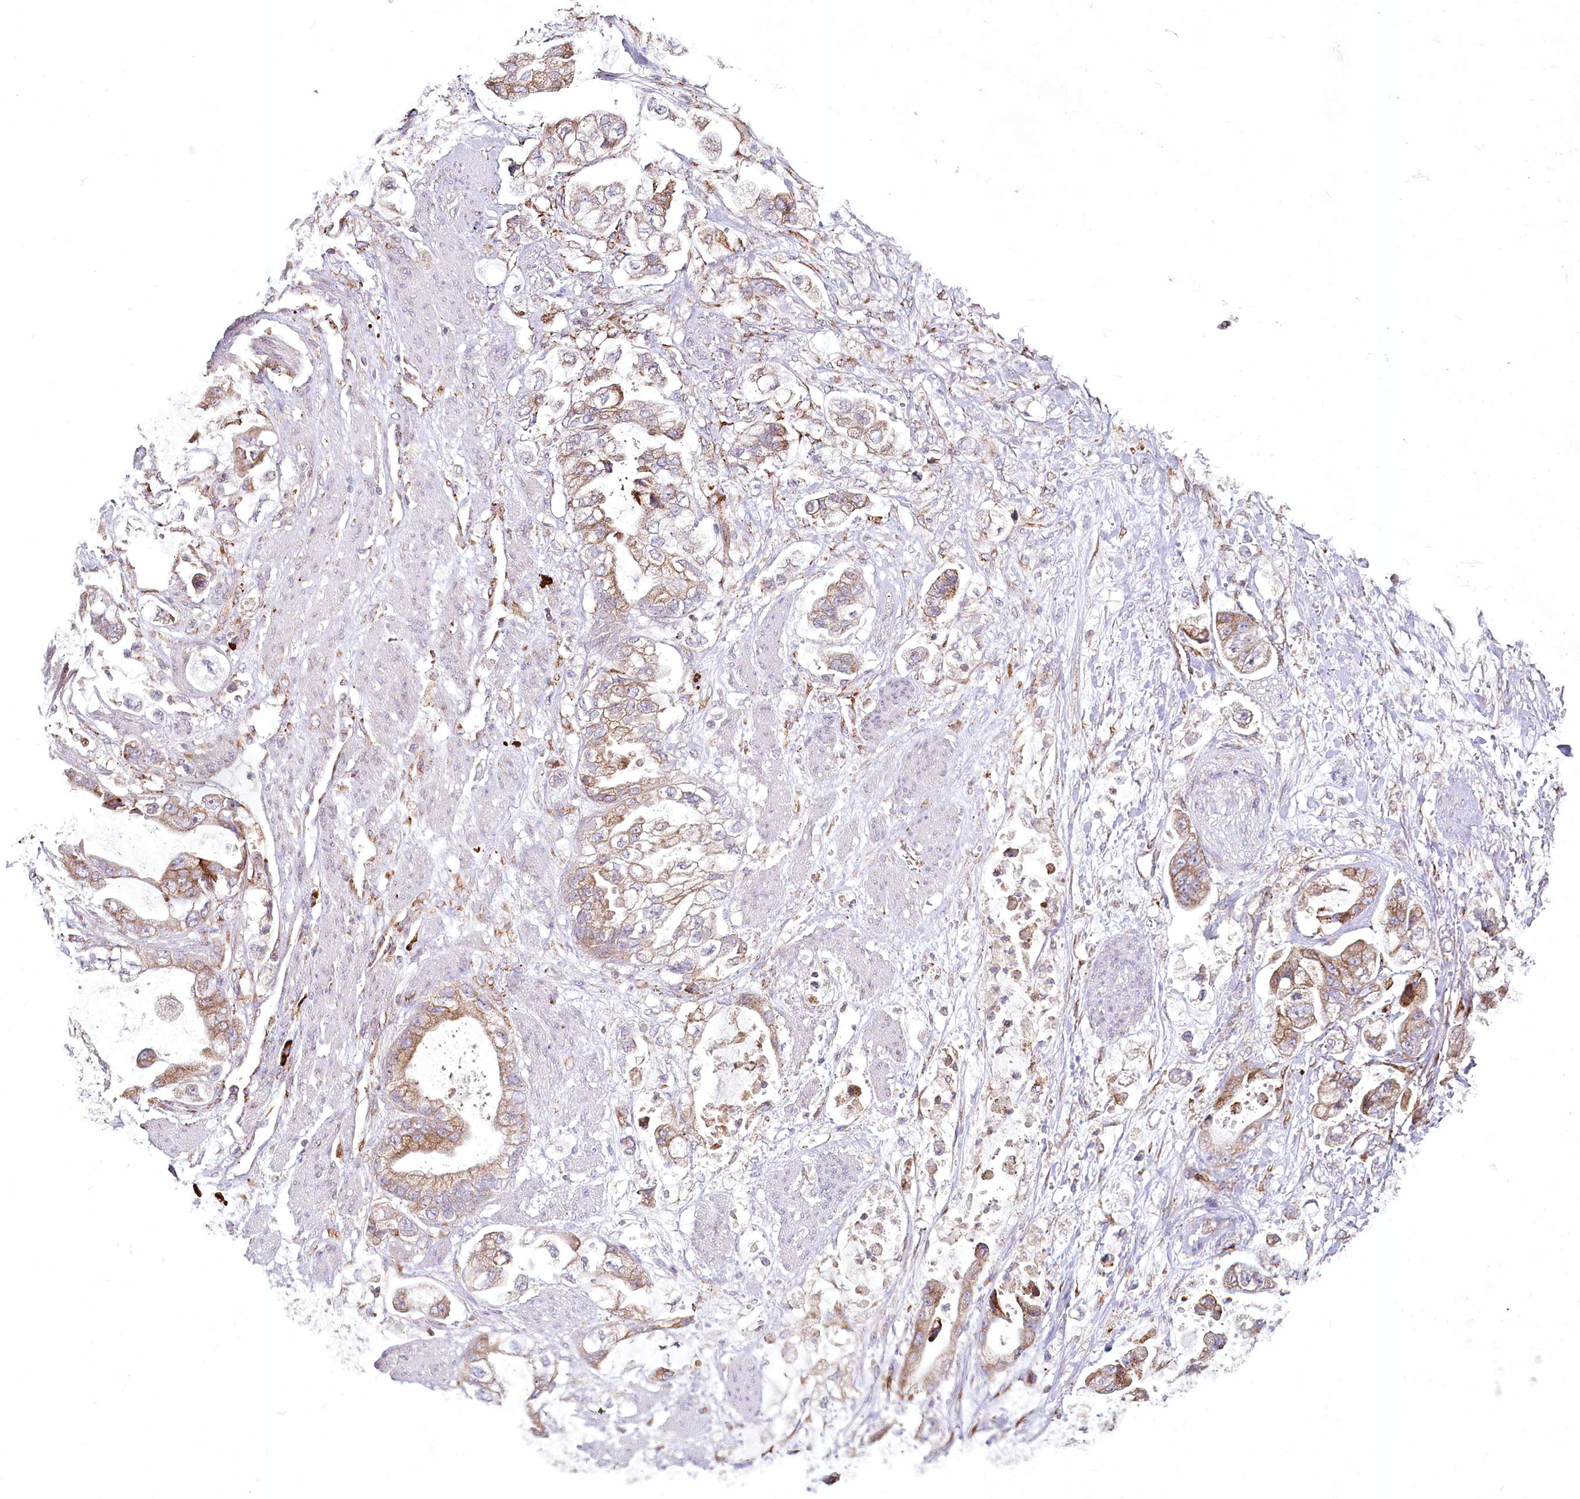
{"staining": {"intensity": "moderate", "quantity": ">75%", "location": "cytoplasmic/membranous"}, "tissue": "stomach cancer", "cell_type": "Tumor cells", "image_type": "cancer", "snomed": [{"axis": "morphology", "description": "Adenocarcinoma, NOS"}, {"axis": "topography", "description": "Stomach"}], "caption": "Immunohistochemical staining of human adenocarcinoma (stomach) exhibits moderate cytoplasmic/membranous protein staining in approximately >75% of tumor cells.", "gene": "POGLUT1", "patient": {"sex": "male", "age": 62}}